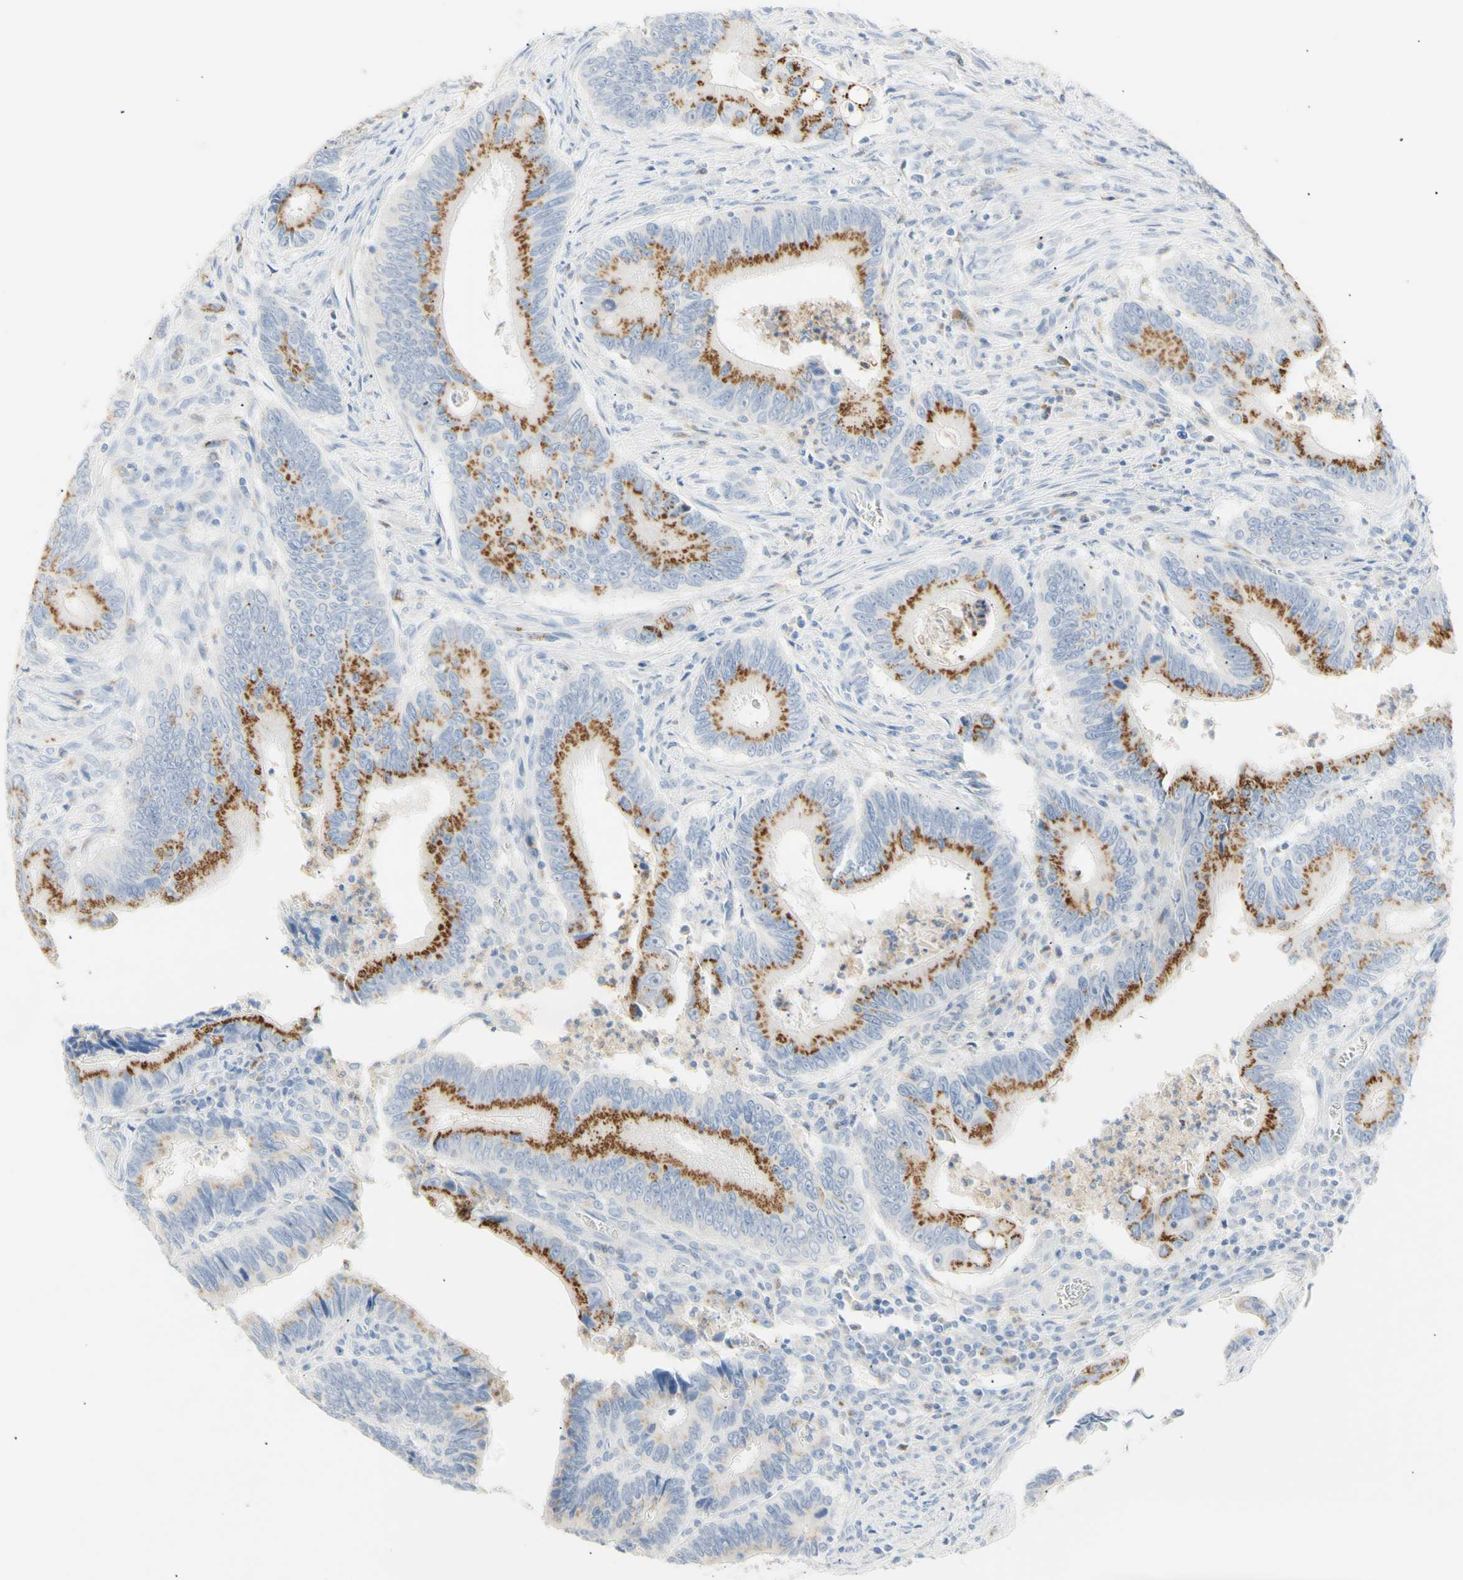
{"staining": {"intensity": "moderate", "quantity": ">75%", "location": "cytoplasmic/membranous"}, "tissue": "colorectal cancer", "cell_type": "Tumor cells", "image_type": "cancer", "snomed": [{"axis": "morphology", "description": "Inflammation, NOS"}, {"axis": "morphology", "description": "Adenocarcinoma, NOS"}, {"axis": "topography", "description": "Colon"}], "caption": "Protein expression analysis of human colorectal adenocarcinoma reveals moderate cytoplasmic/membranous staining in about >75% of tumor cells.", "gene": "B4GALNT3", "patient": {"sex": "male", "age": 72}}